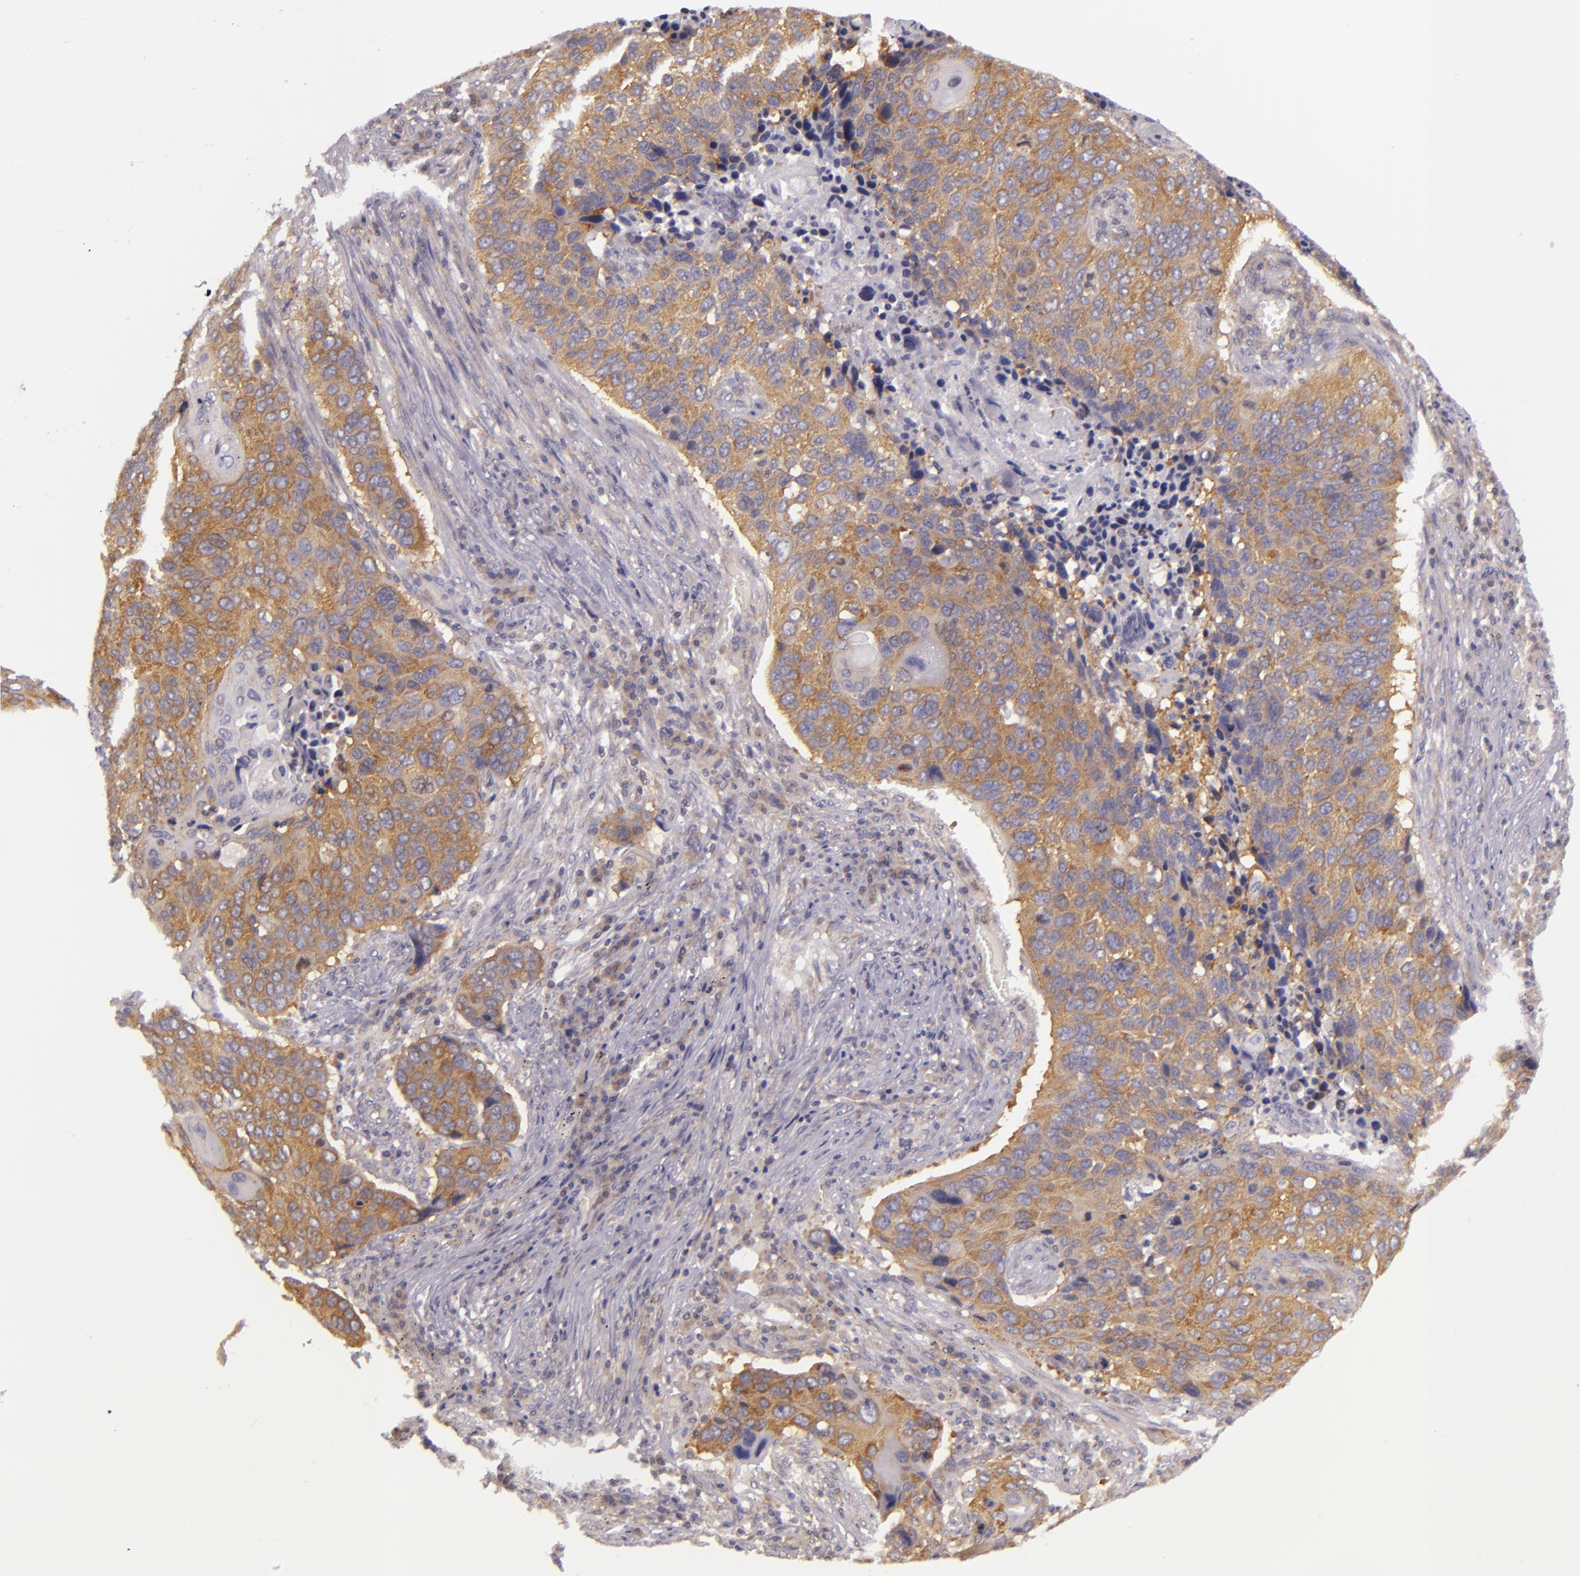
{"staining": {"intensity": "moderate", "quantity": "25%-75%", "location": "cytoplasmic/membranous"}, "tissue": "lung cancer", "cell_type": "Tumor cells", "image_type": "cancer", "snomed": [{"axis": "morphology", "description": "Squamous cell carcinoma, NOS"}, {"axis": "topography", "description": "Lung"}], "caption": "Moderate cytoplasmic/membranous protein positivity is seen in about 25%-75% of tumor cells in lung cancer.", "gene": "UPF3B", "patient": {"sex": "male", "age": 68}}